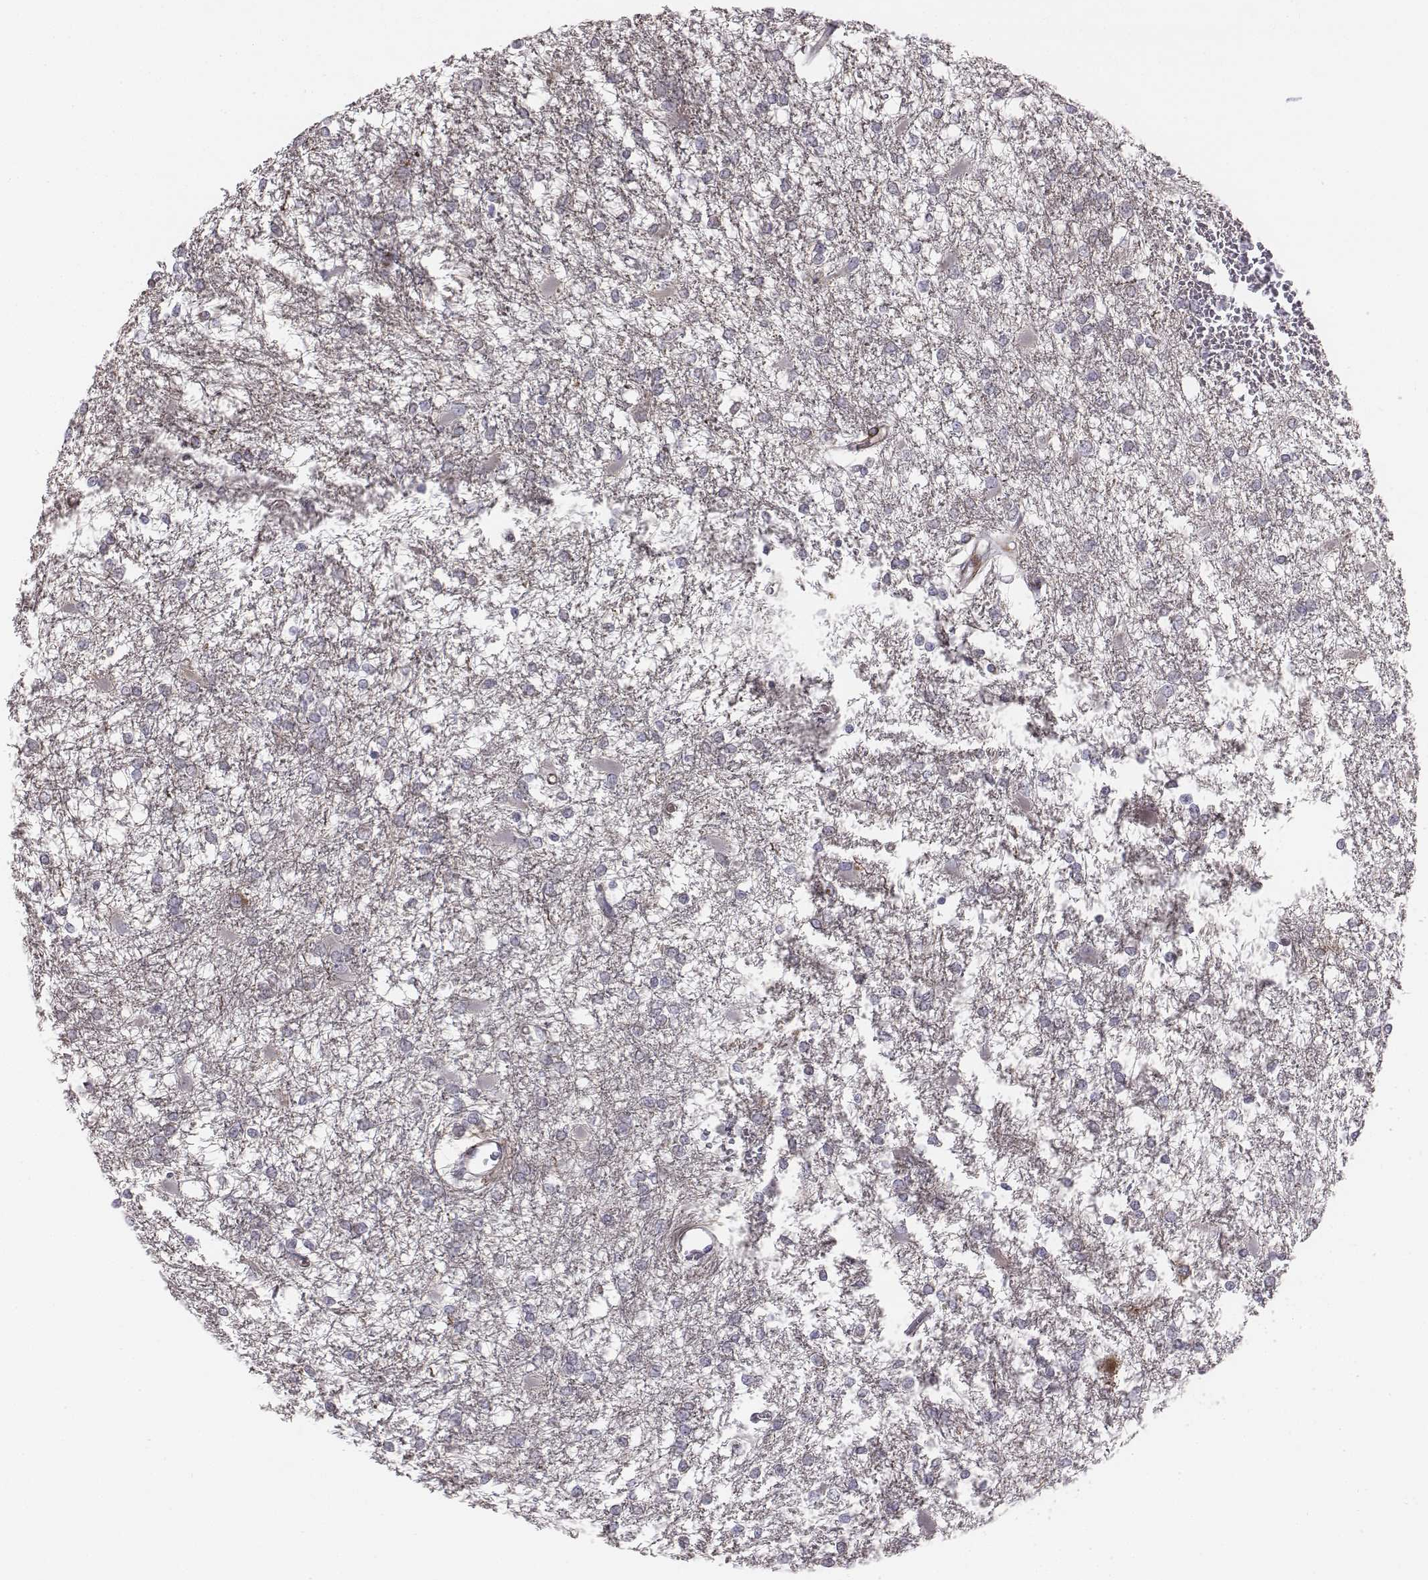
{"staining": {"intensity": "negative", "quantity": "none", "location": "none"}, "tissue": "glioma", "cell_type": "Tumor cells", "image_type": "cancer", "snomed": [{"axis": "morphology", "description": "Glioma, malignant, High grade"}, {"axis": "topography", "description": "Cerebral cortex"}], "caption": "An immunohistochemistry (IHC) image of malignant high-grade glioma is shown. There is no staining in tumor cells of malignant high-grade glioma.", "gene": "PRKCZ", "patient": {"sex": "male", "age": 79}}